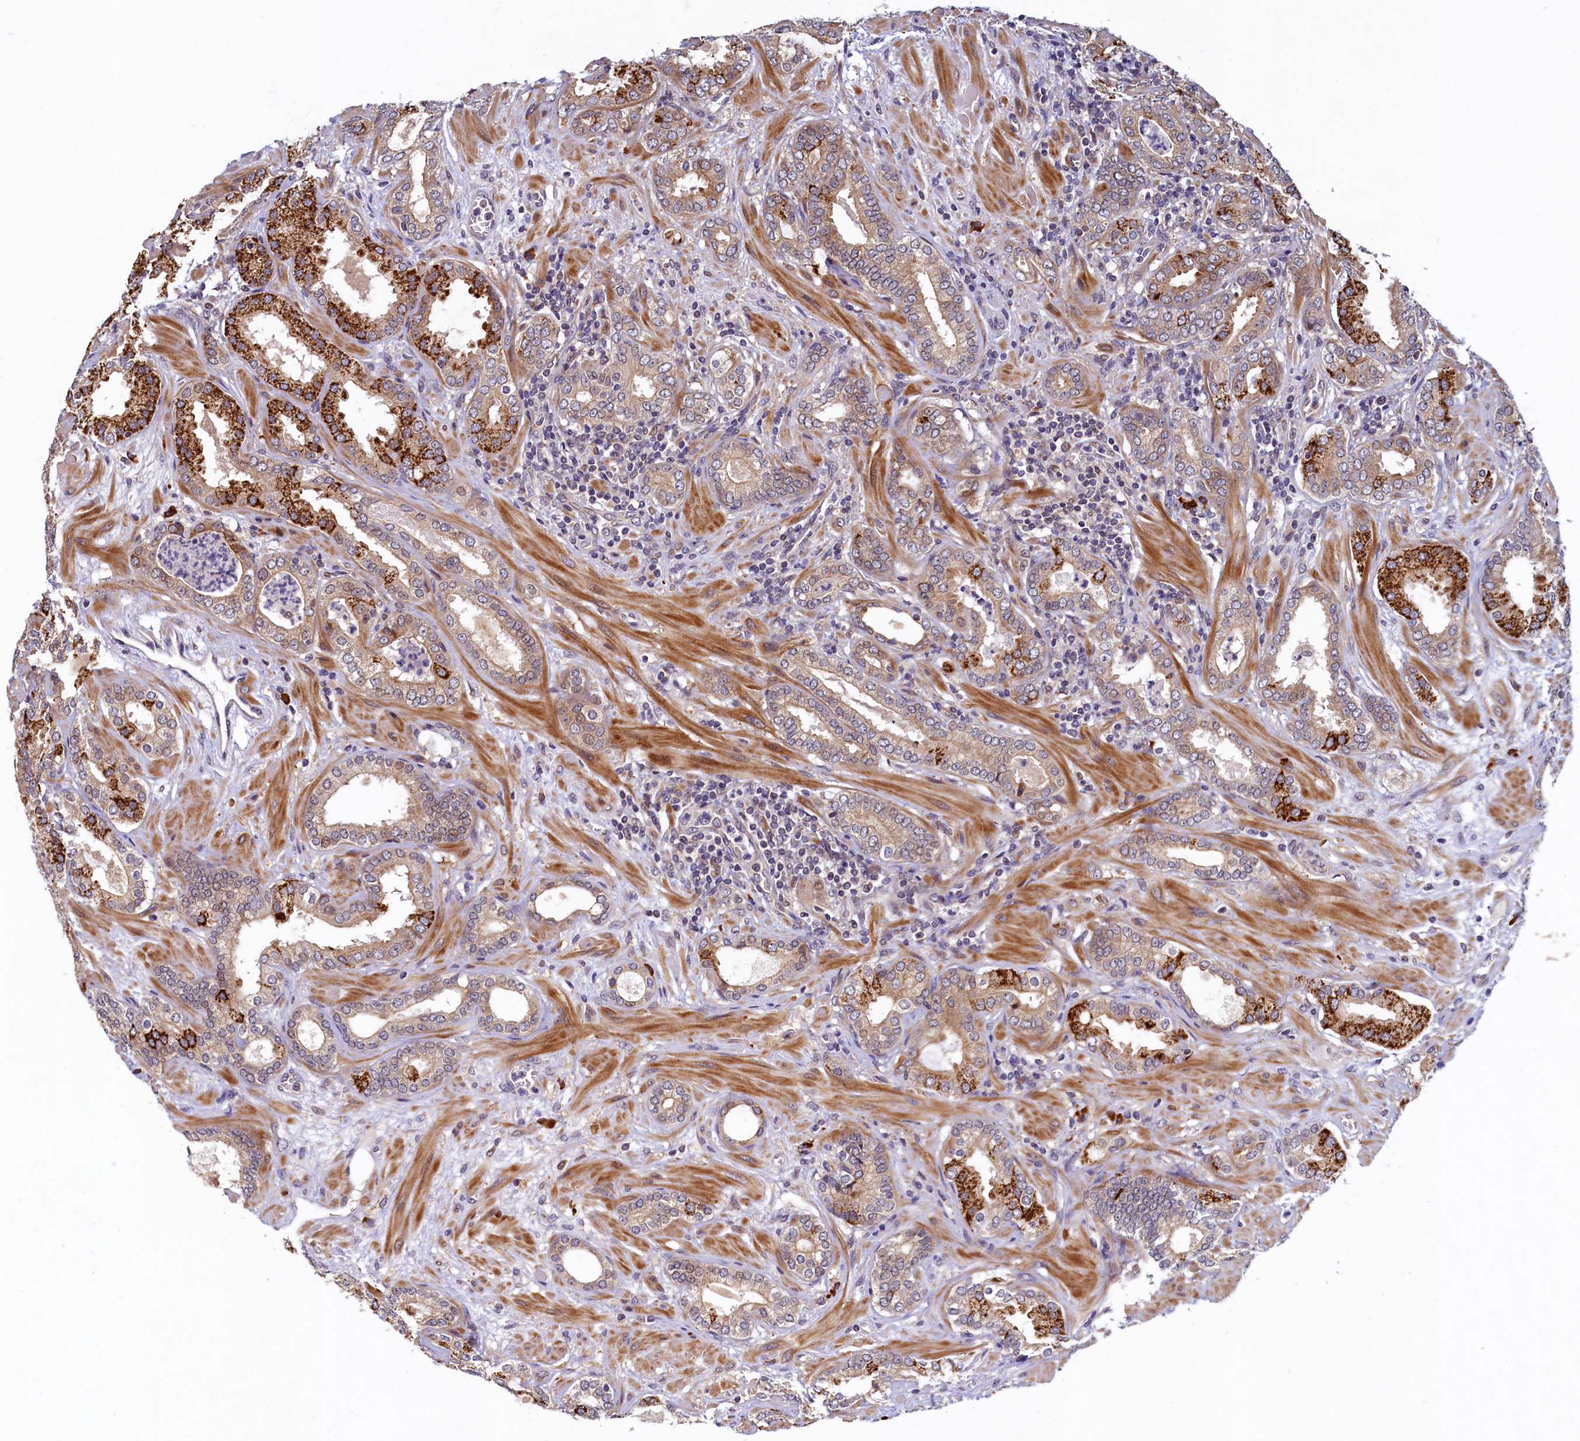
{"staining": {"intensity": "strong", "quantity": "25%-75%", "location": "cytoplasmic/membranous"}, "tissue": "prostate cancer", "cell_type": "Tumor cells", "image_type": "cancer", "snomed": [{"axis": "morphology", "description": "Adenocarcinoma, High grade"}, {"axis": "topography", "description": "Prostate"}], "caption": "Strong cytoplasmic/membranous staining is identified in about 25%-75% of tumor cells in prostate adenocarcinoma (high-grade).", "gene": "SLC16A14", "patient": {"sex": "male", "age": 64}}